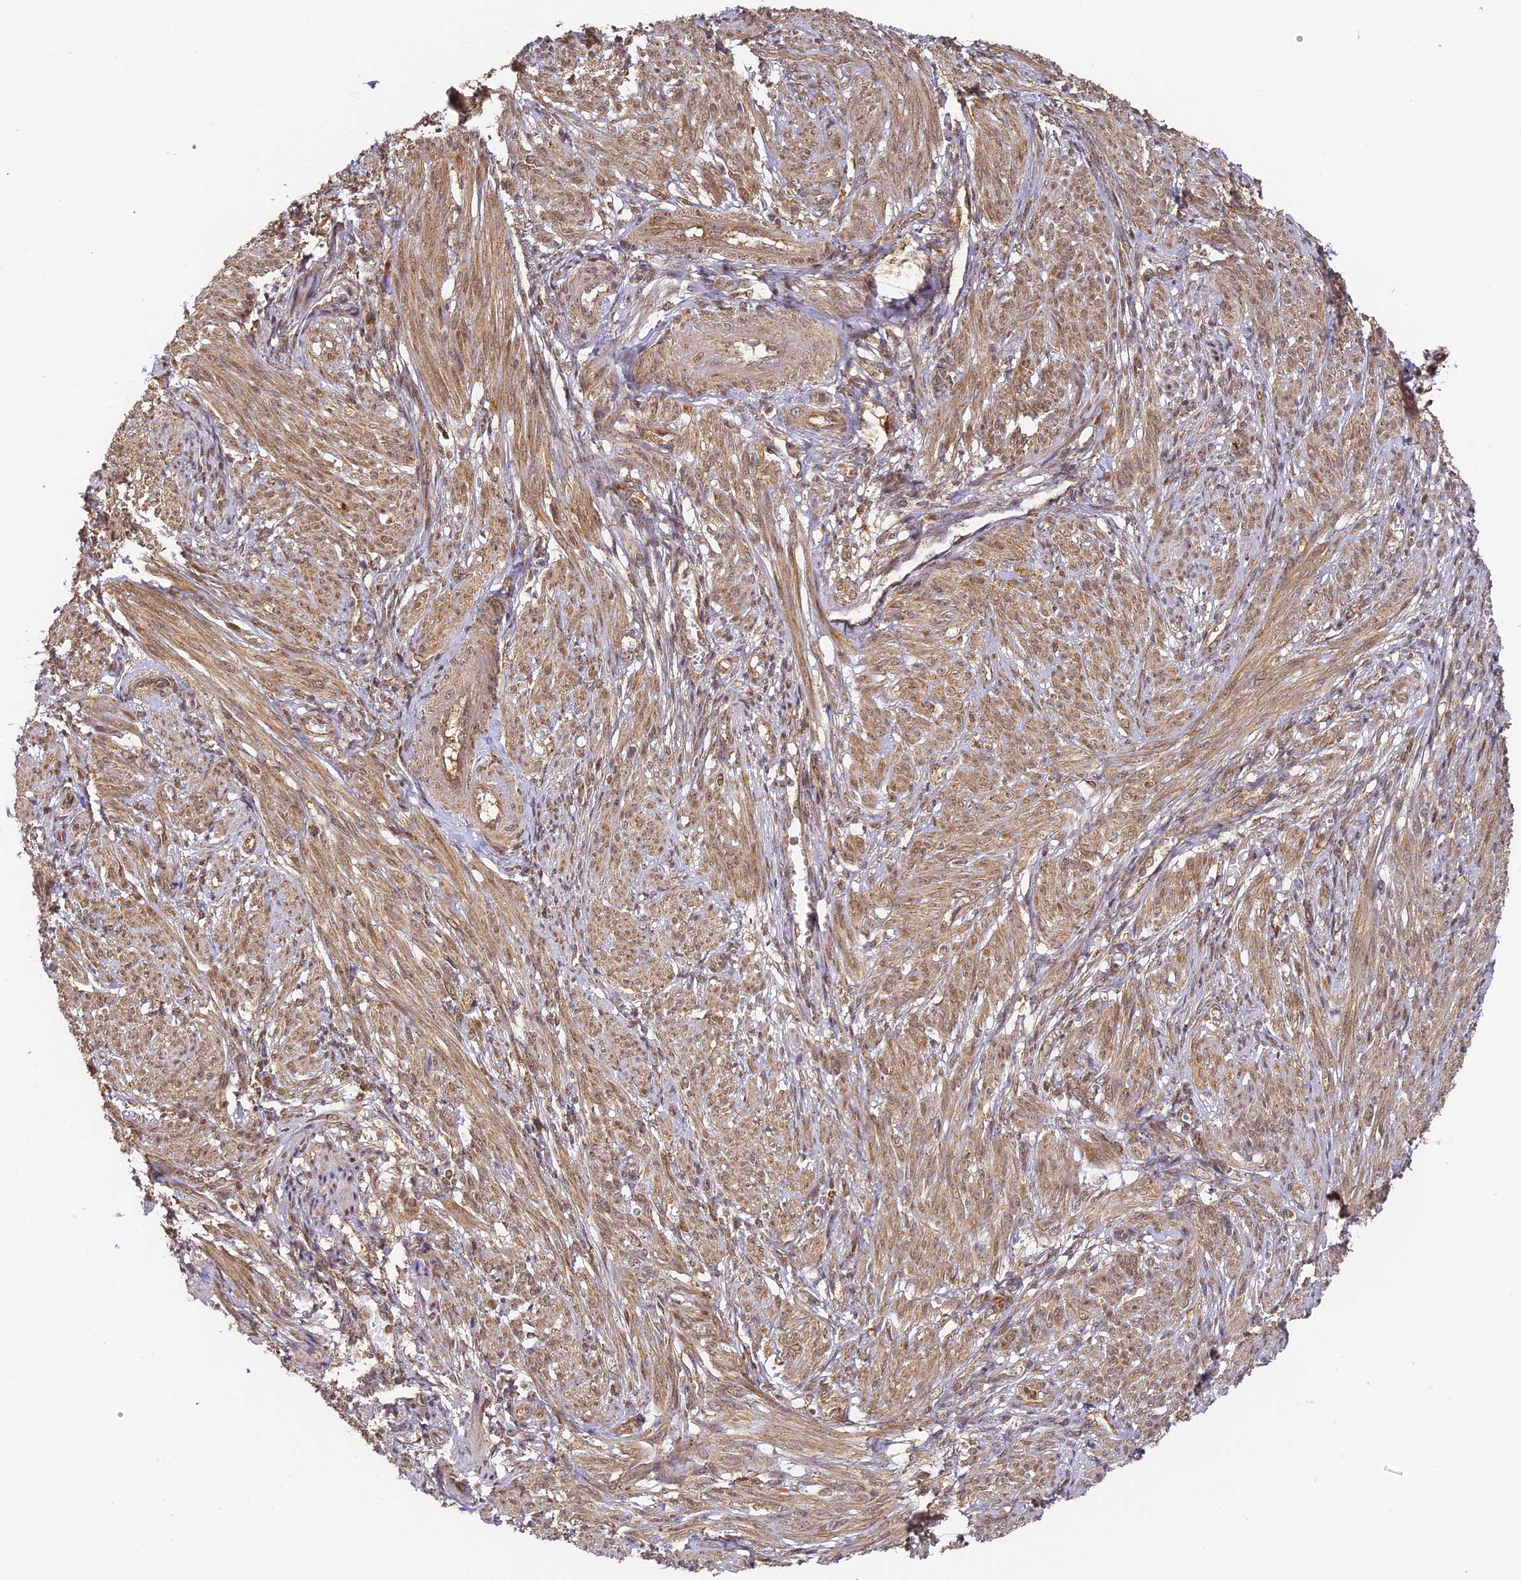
{"staining": {"intensity": "moderate", "quantity": ">75%", "location": "cytoplasmic/membranous"}, "tissue": "smooth muscle", "cell_type": "Smooth muscle cells", "image_type": "normal", "snomed": [{"axis": "morphology", "description": "Normal tissue, NOS"}, {"axis": "topography", "description": "Smooth muscle"}], "caption": "A medium amount of moderate cytoplasmic/membranous staining is appreciated in approximately >75% of smooth muscle cells in benign smooth muscle.", "gene": "ENSG00000268870", "patient": {"sex": "female", "age": 39}}